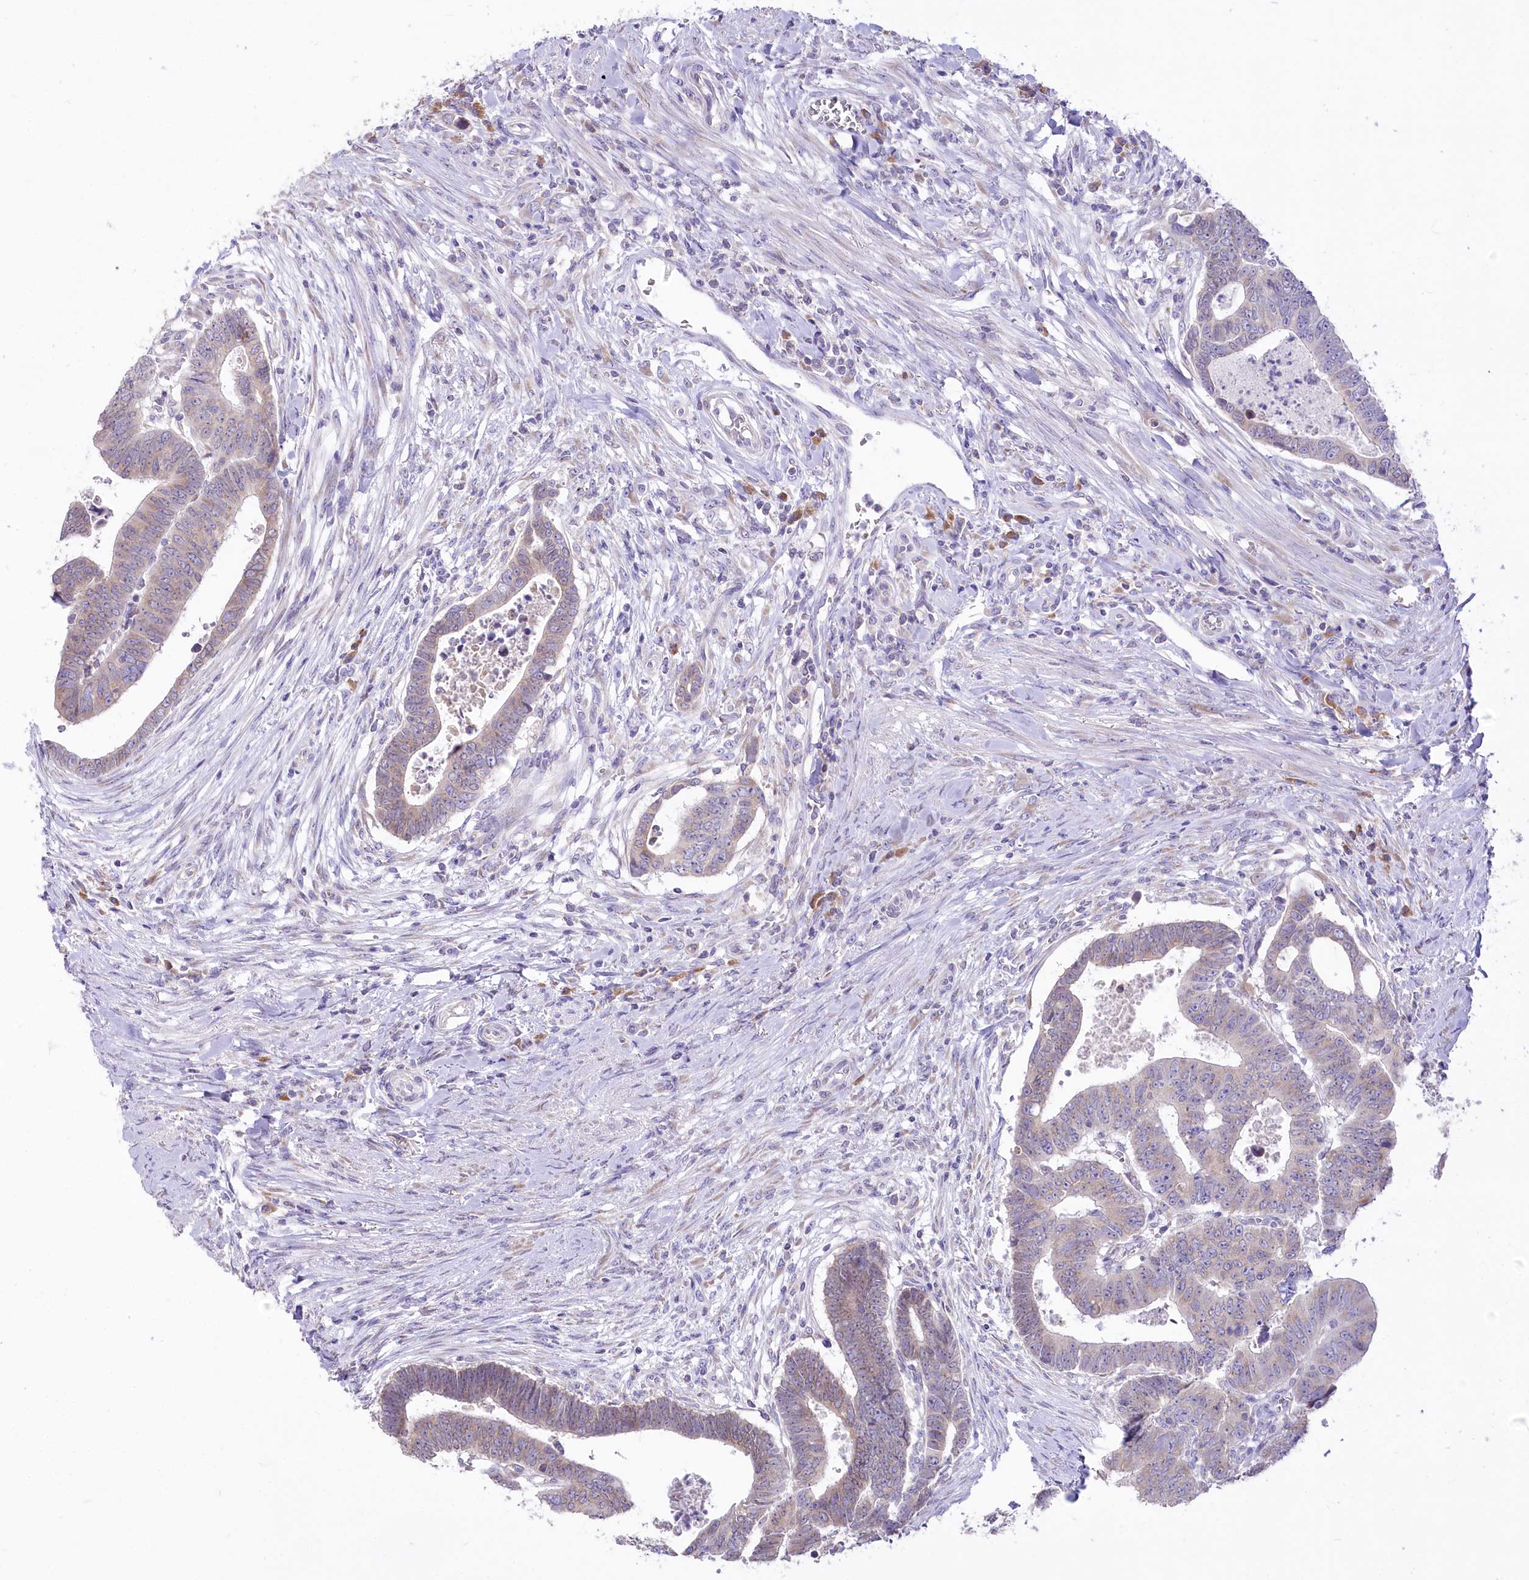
{"staining": {"intensity": "weak", "quantity": "25%-75%", "location": "cytoplasmic/membranous"}, "tissue": "colorectal cancer", "cell_type": "Tumor cells", "image_type": "cancer", "snomed": [{"axis": "morphology", "description": "Normal tissue, NOS"}, {"axis": "morphology", "description": "Adenocarcinoma, NOS"}, {"axis": "topography", "description": "Rectum"}], "caption": "Approximately 25%-75% of tumor cells in colorectal cancer (adenocarcinoma) demonstrate weak cytoplasmic/membranous protein positivity as visualized by brown immunohistochemical staining.", "gene": "STT3B", "patient": {"sex": "female", "age": 65}}